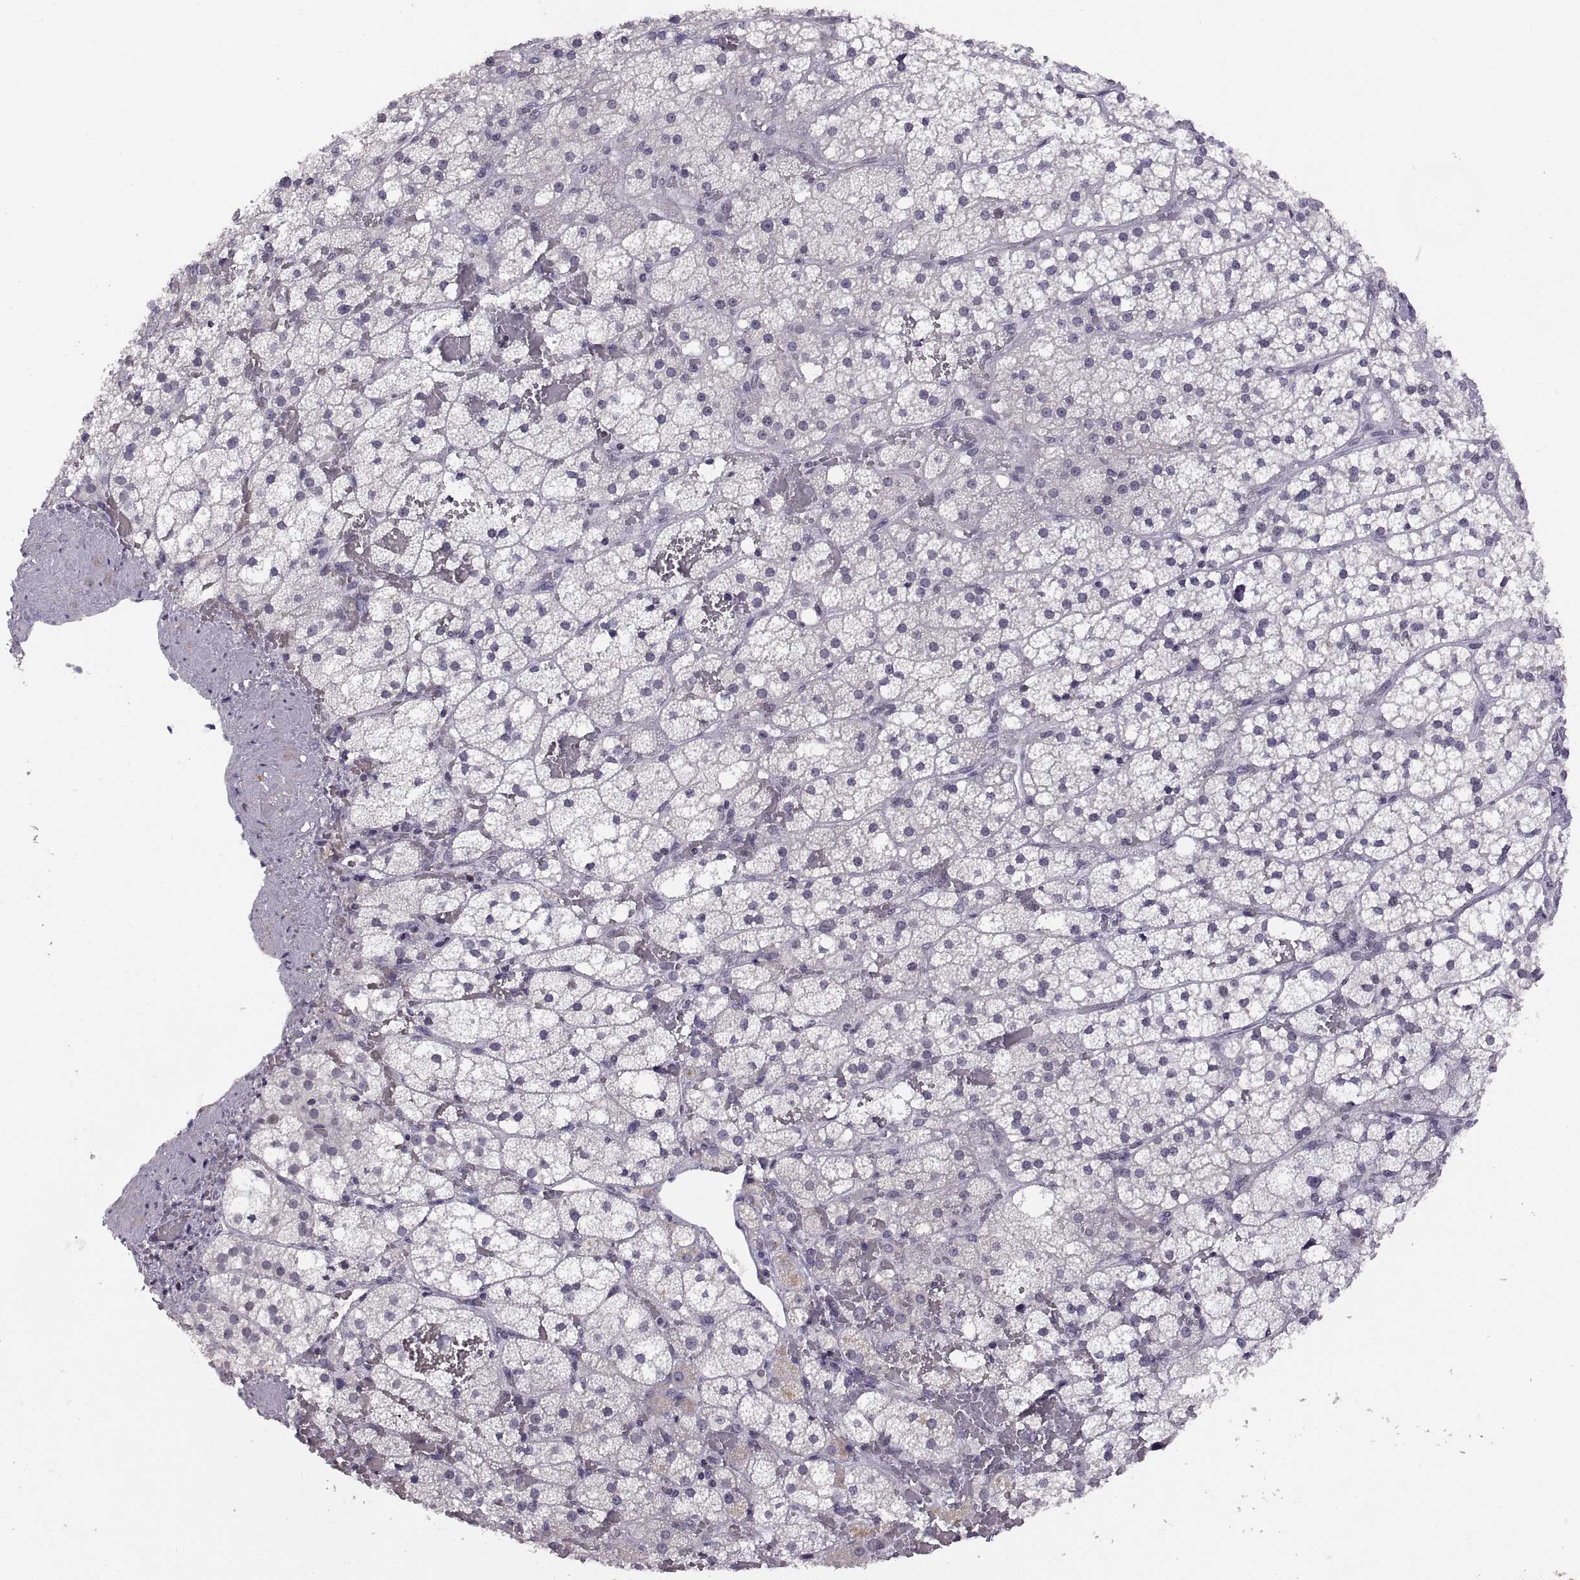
{"staining": {"intensity": "negative", "quantity": "none", "location": "none"}, "tissue": "adrenal gland", "cell_type": "Glandular cells", "image_type": "normal", "snomed": [{"axis": "morphology", "description": "Normal tissue, NOS"}, {"axis": "topography", "description": "Adrenal gland"}], "caption": "This is an immunohistochemistry photomicrograph of normal adrenal gland. There is no positivity in glandular cells.", "gene": "NEK2", "patient": {"sex": "male", "age": 53}}